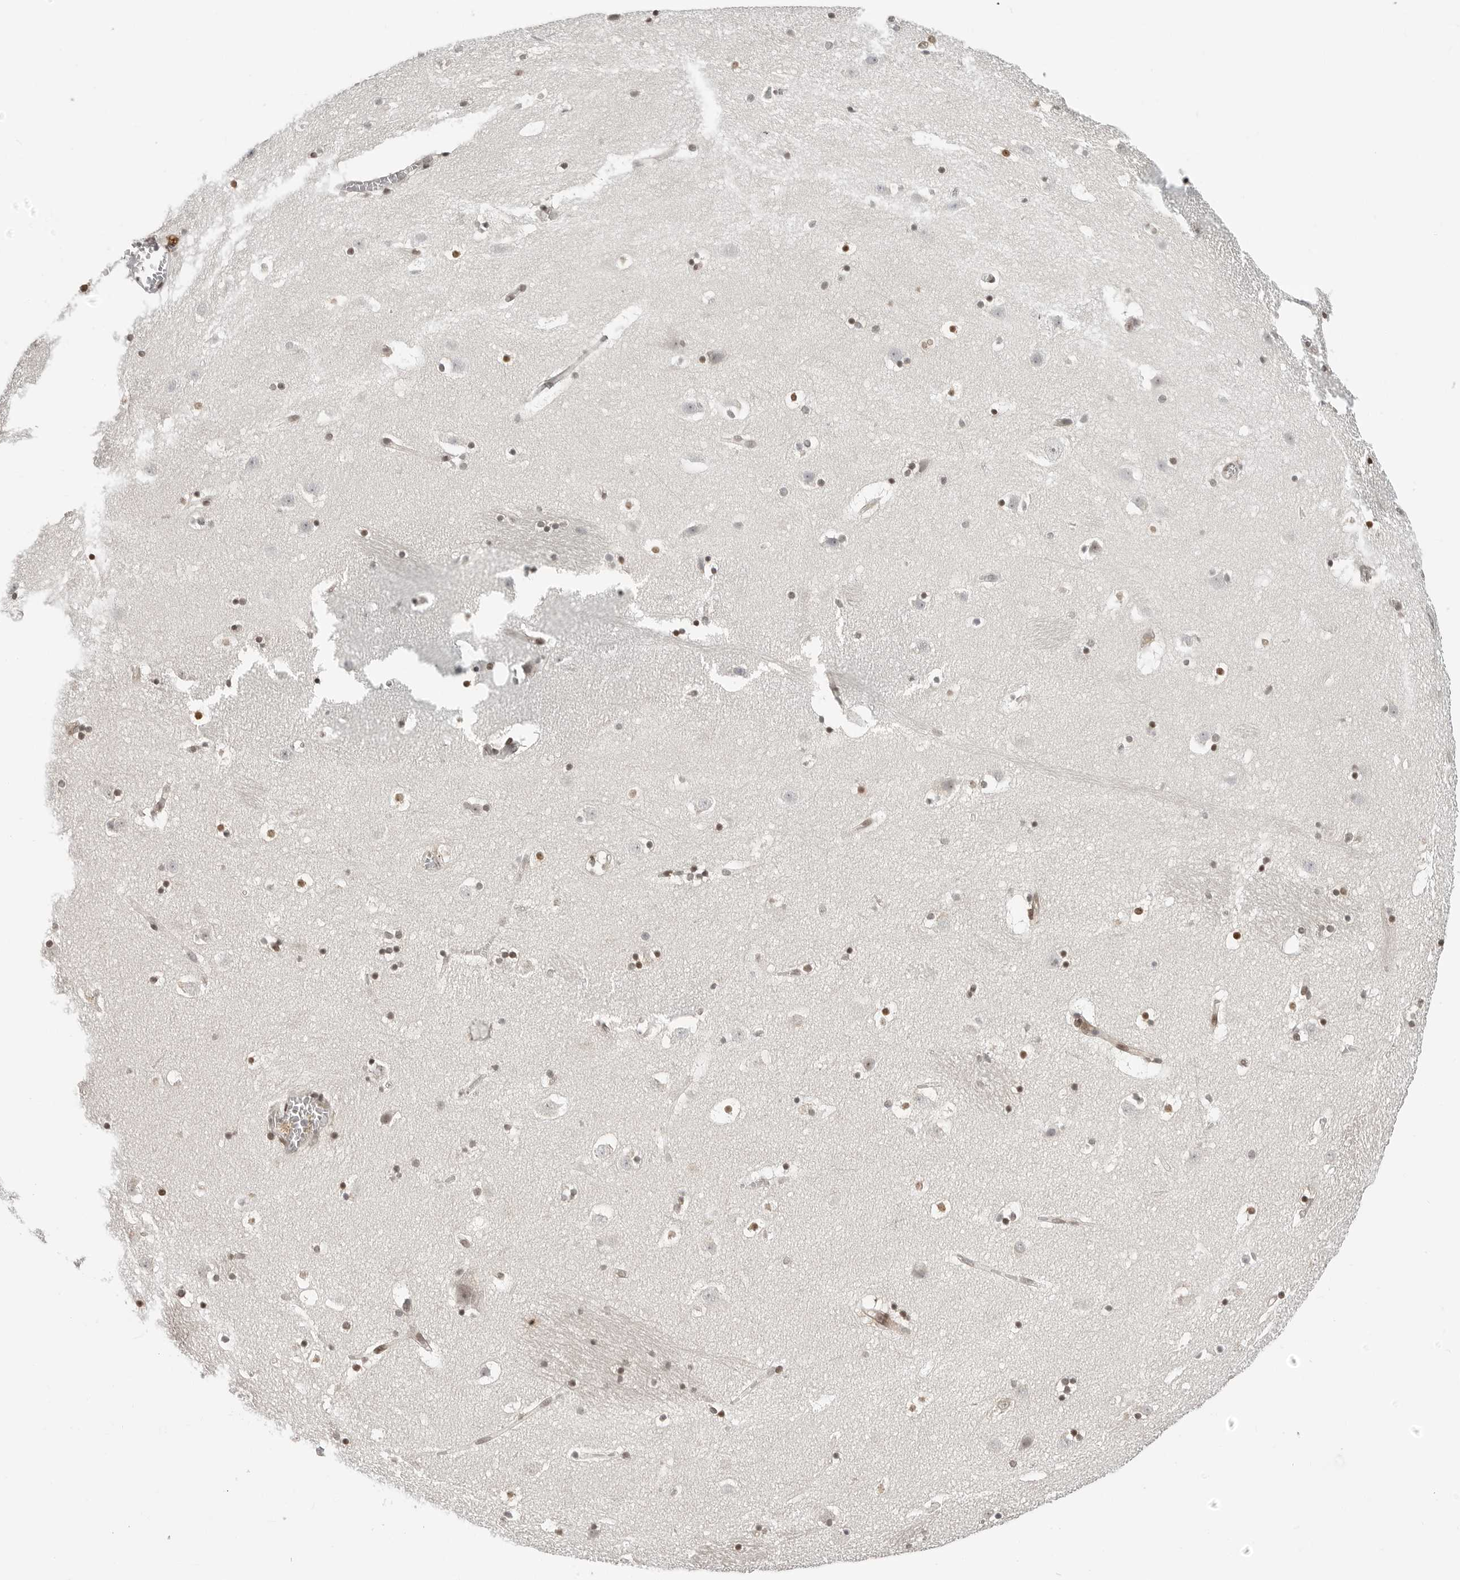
{"staining": {"intensity": "moderate", "quantity": "25%-75%", "location": "nuclear"}, "tissue": "caudate", "cell_type": "Glial cells", "image_type": "normal", "snomed": [{"axis": "morphology", "description": "Normal tissue, NOS"}, {"axis": "topography", "description": "Lateral ventricle wall"}], "caption": "Protein expression analysis of normal human caudate reveals moderate nuclear expression in about 25%-75% of glial cells. (DAB IHC with brightfield microscopy, high magnification).", "gene": "C8orf33", "patient": {"sex": "male", "age": 45}}